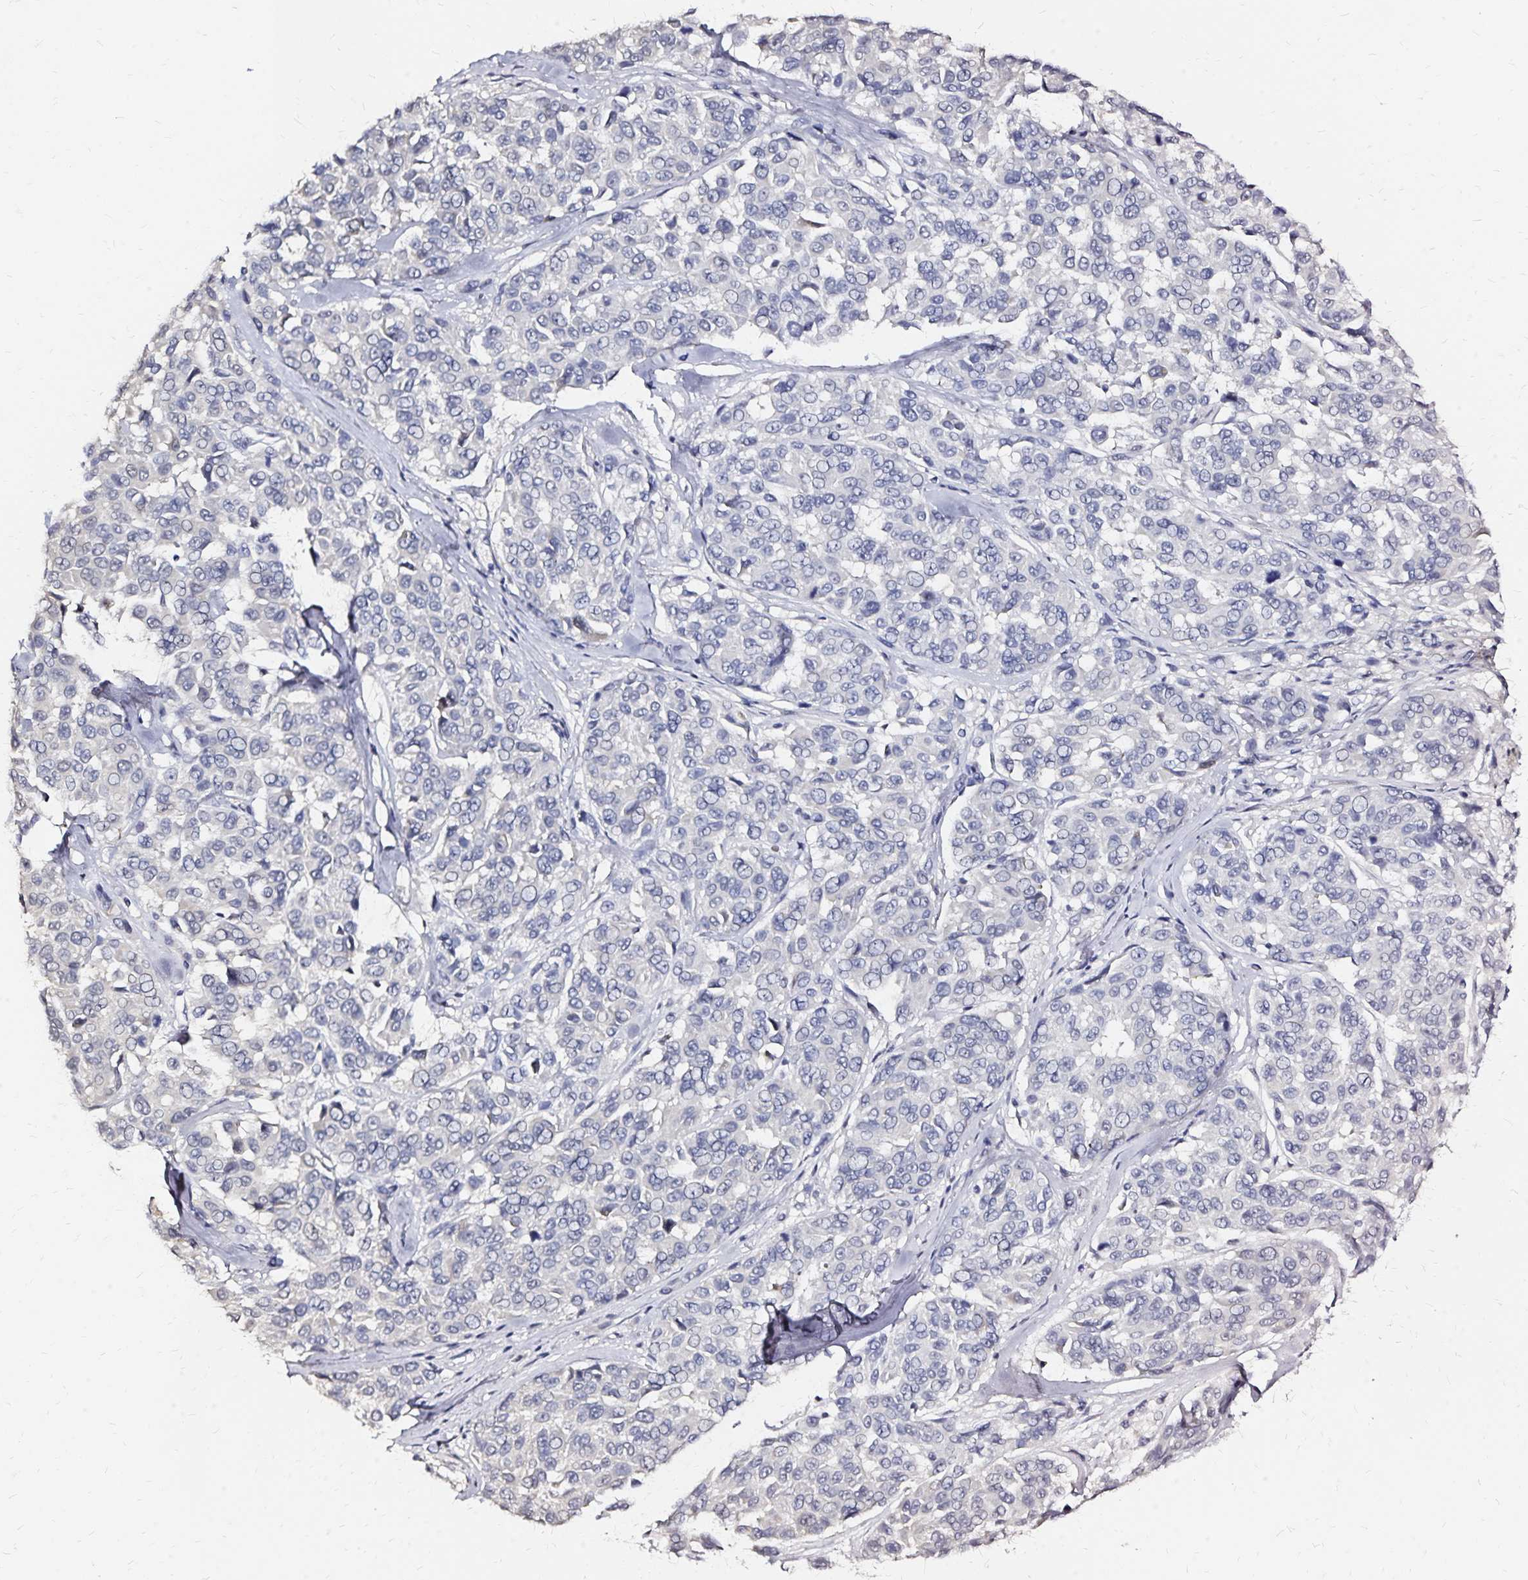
{"staining": {"intensity": "negative", "quantity": "none", "location": "none"}, "tissue": "melanoma", "cell_type": "Tumor cells", "image_type": "cancer", "snomed": [{"axis": "morphology", "description": "Malignant melanoma, NOS"}, {"axis": "topography", "description": "Skin"}], "caption": "IHC histopathology image of melanoma stained for a protein (brown), which displays no staining in tumor cells.", "gene": "SLC5A1", "patient": {"sex": "female", "age": 66}}